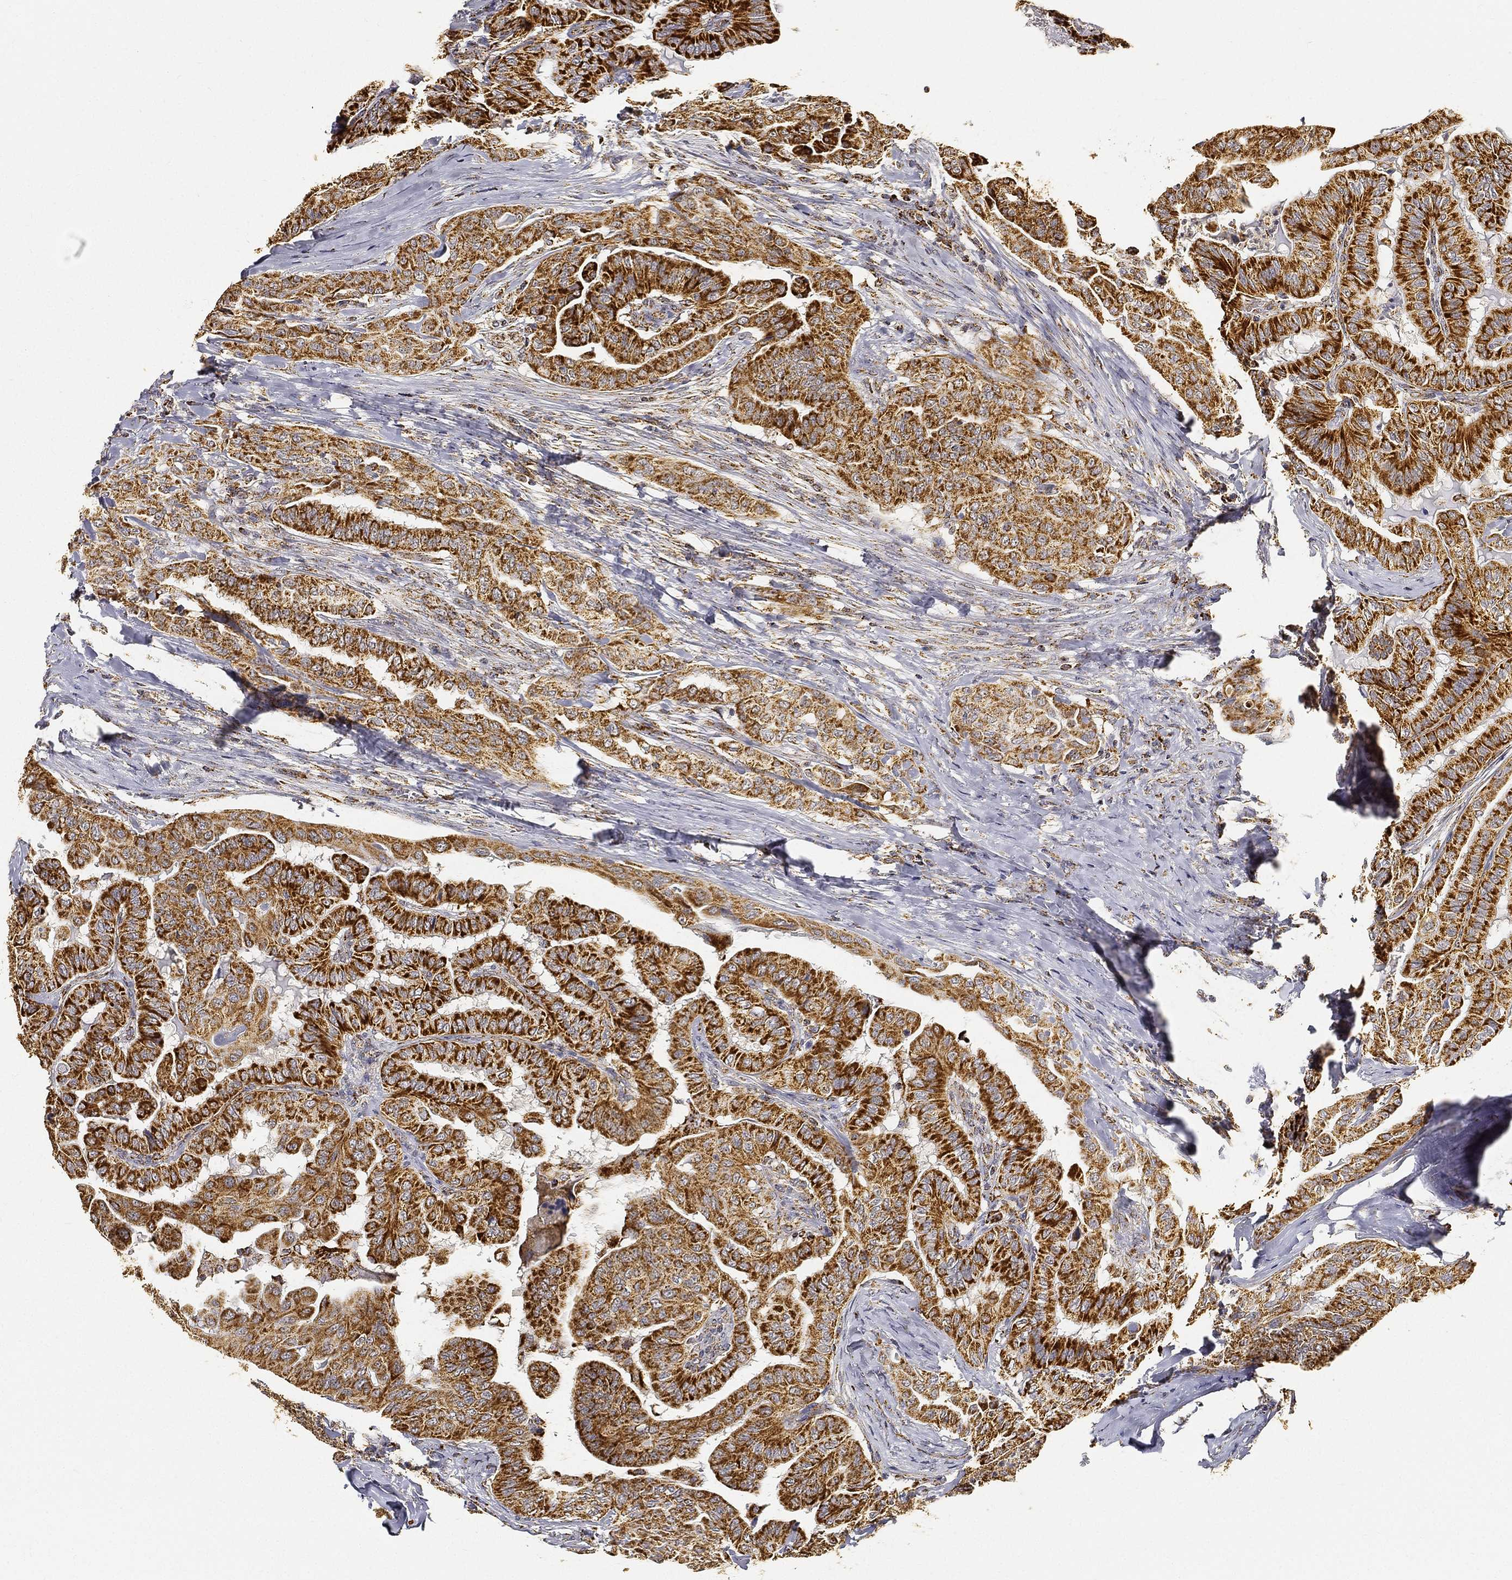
{"staining": {"intensity": "strong", "quantity": ">75%", "location": "cytoplasmic/membranous"}, "tissue": "thyroid cancer", "cell_type": "Tumor cells", "image_type": "cancer", "snomed": [{"axis": "morphology", "description": "Papillary adenocarcinoma, NOS"}, {"axis": "topography", "description": "Thyroid gland"}], "caption": "There is high levels of strong cytoplasmic/membranous staining in tumor cells of thyroid cancer (papillary adenocarcinoma), as demonstrated by immunohistochemical staining (brown color).", "gene": "NDUFAB1", "patient": {"sex": "female", "age": 68}}